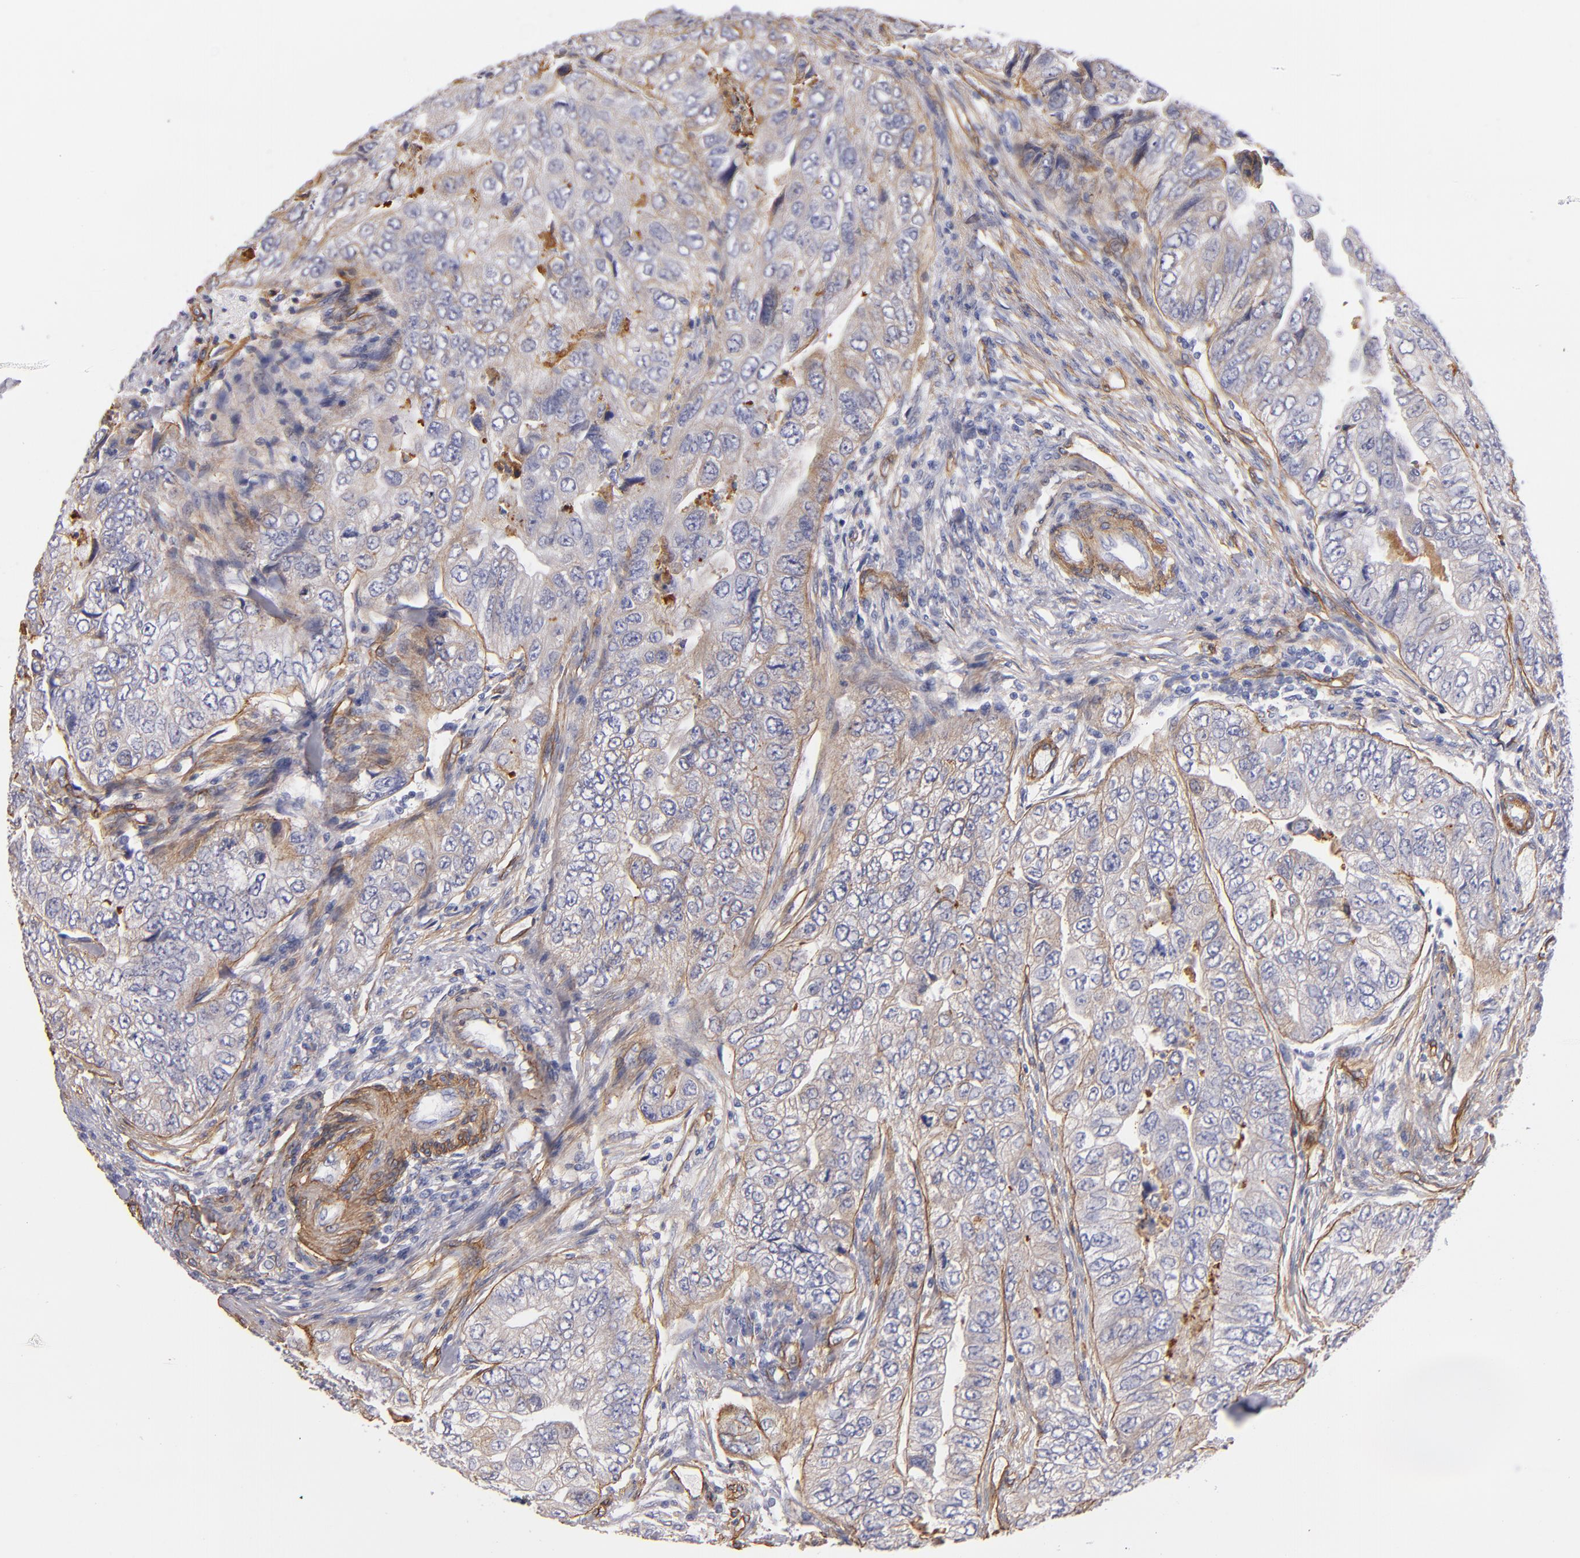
{"staining": {"intensity": "weak", "quantity": ">75%", "location": "cytoplasmic/membranous"}, "tissue": "colorectal cancer", "cell_type": "Tumor cells", "image_type": "cancer", "snomed": [{"axis": "morphology", "description": "Adenocarcinoma, NOS"}, {"axis": "topography", "description": "Colon"}], "caption": "The image demonstrates a brown stain indicating the presence of a protein in the cytoplasmic/membranous of tumor cells in colorectal cancer (adenocarcinoma).", "gene": "LAMC1", "patient": {"sex": "female", "age": 11}}